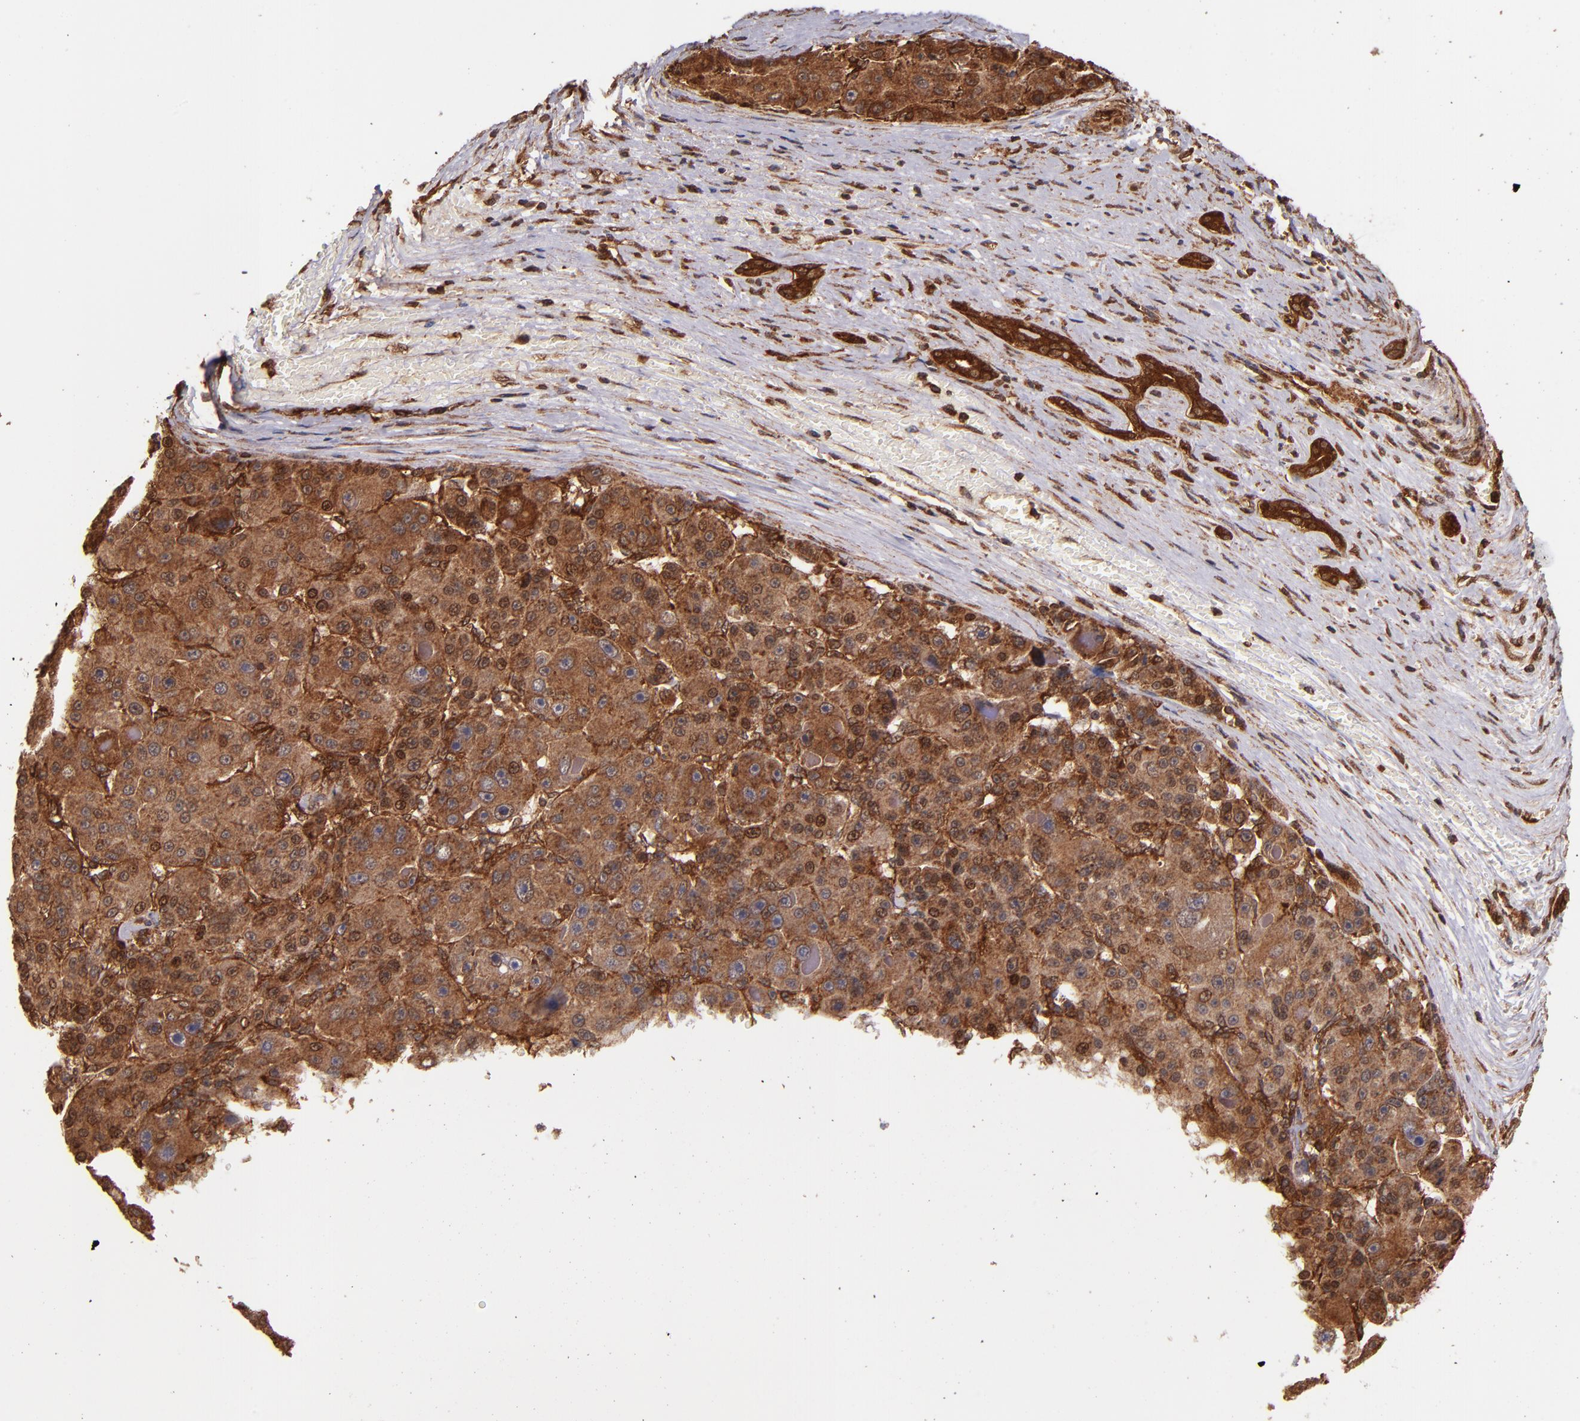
{"staining": {"intensity": "strong", "quantity": ">75%", "location": "cytoplasmic/membranous"}, "tissue": "liver cancer", "cell_type": "Tumor cells", "image_type": "cancer", "snomed": [{"axis": "morphology", "description": "Carcinoma, Hepatocellular, NOS"}, {"axis": "topography", "description": "Liver"}], "caption": "A photomicrograph of liver cancer stained for a protein displays strong cytoplasmic/membranous brown staining in tumor cells.", "gene": "STX8", "patient": {"sex": "male", "age": 76}}